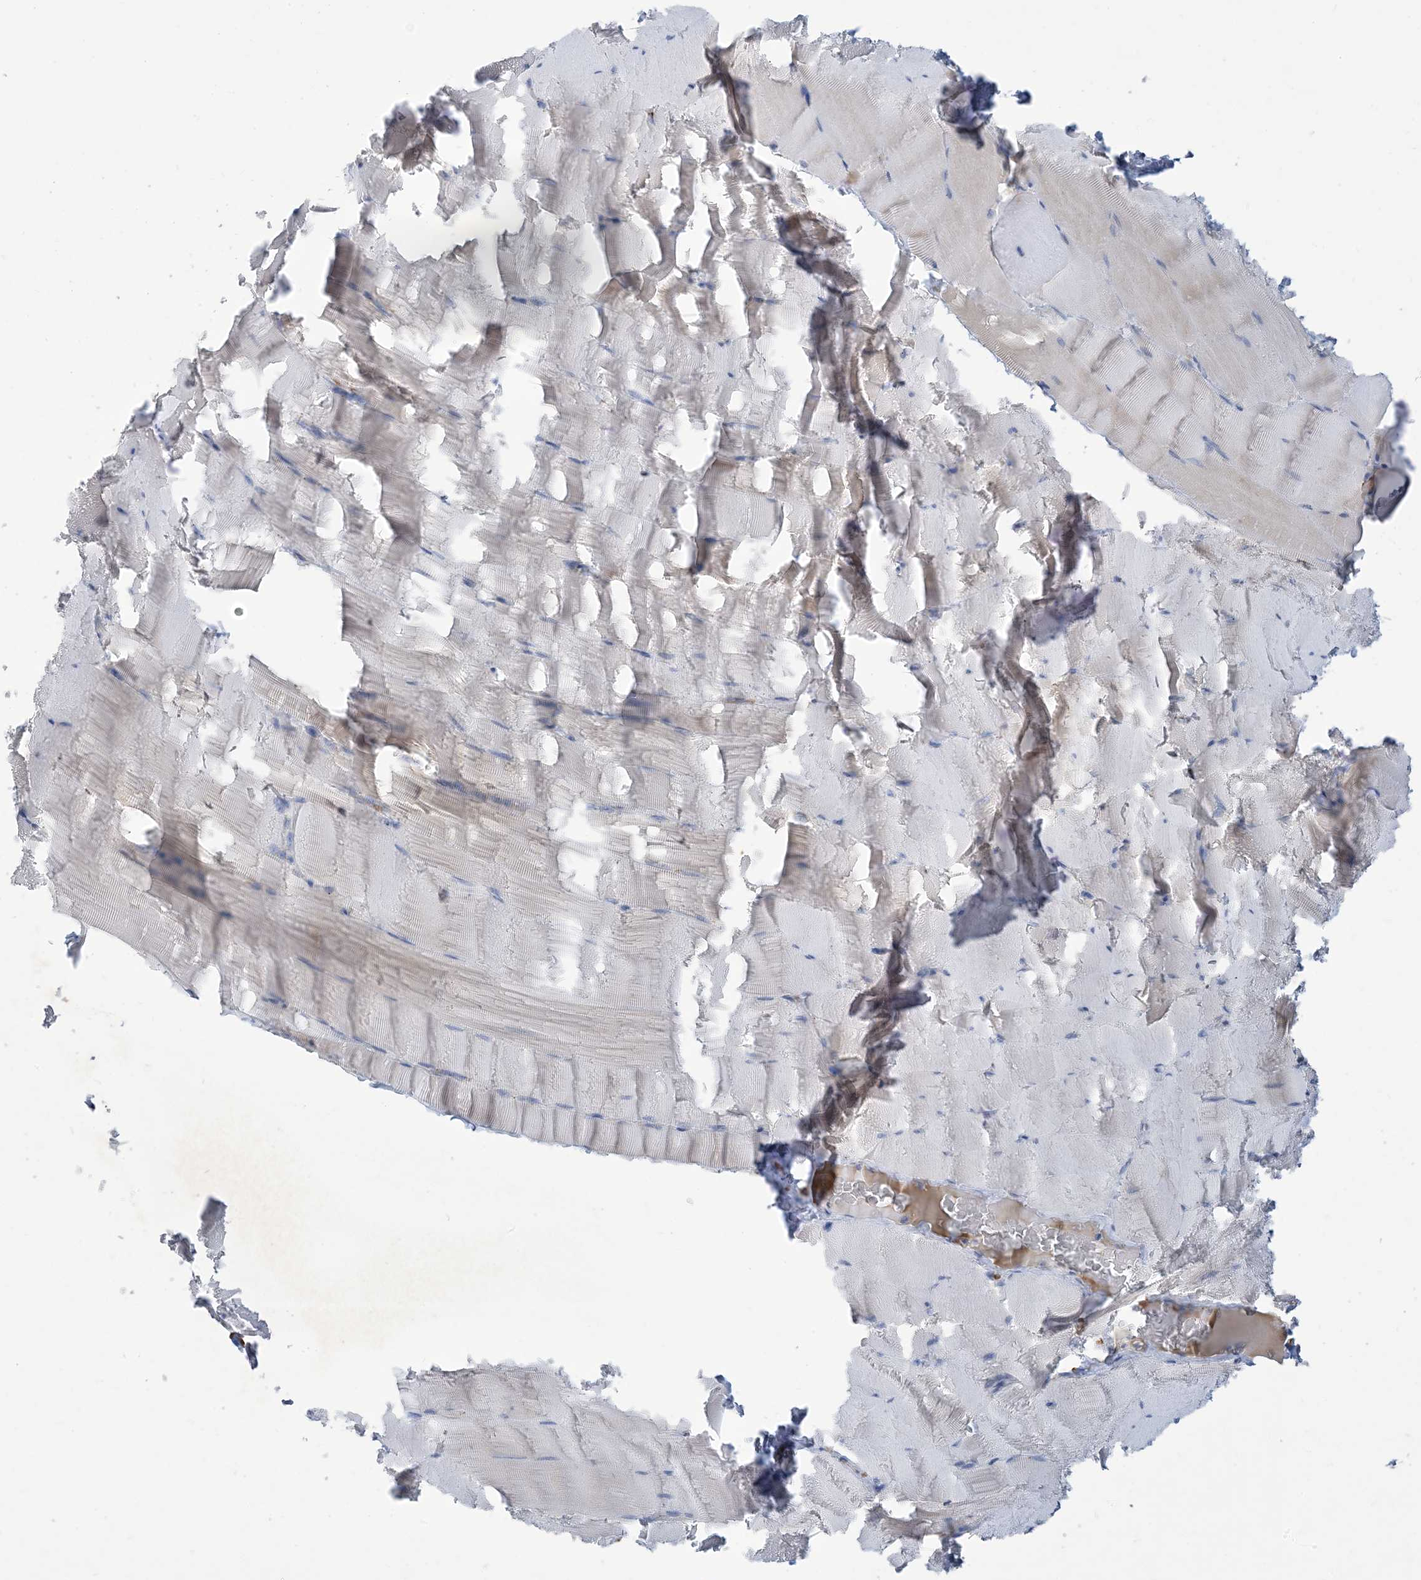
{"staining": {"intensity": "negative", "quantity": "none", "location": "none"}, "tissue": "skeletal muscle", "cell_type": "Myocytes", "image_type": "normal", "snomed": [{"axis": "morphology", "description": "Normal tissue, NOS"}, {"axis": "topography", "description": "Skeletal muscle"}], "caption": "Immunohistochemical staining of unremarkable human skeletal muscle shows no significant positivity in myocytes. The staining was performed using DAB to visualize the protein expression in brown, while the nuclei were stained in blue with hematoxylin (Magnification: 20x).", "gene": "PEAR1", "patient": {"sex": "male", "age": 62}}